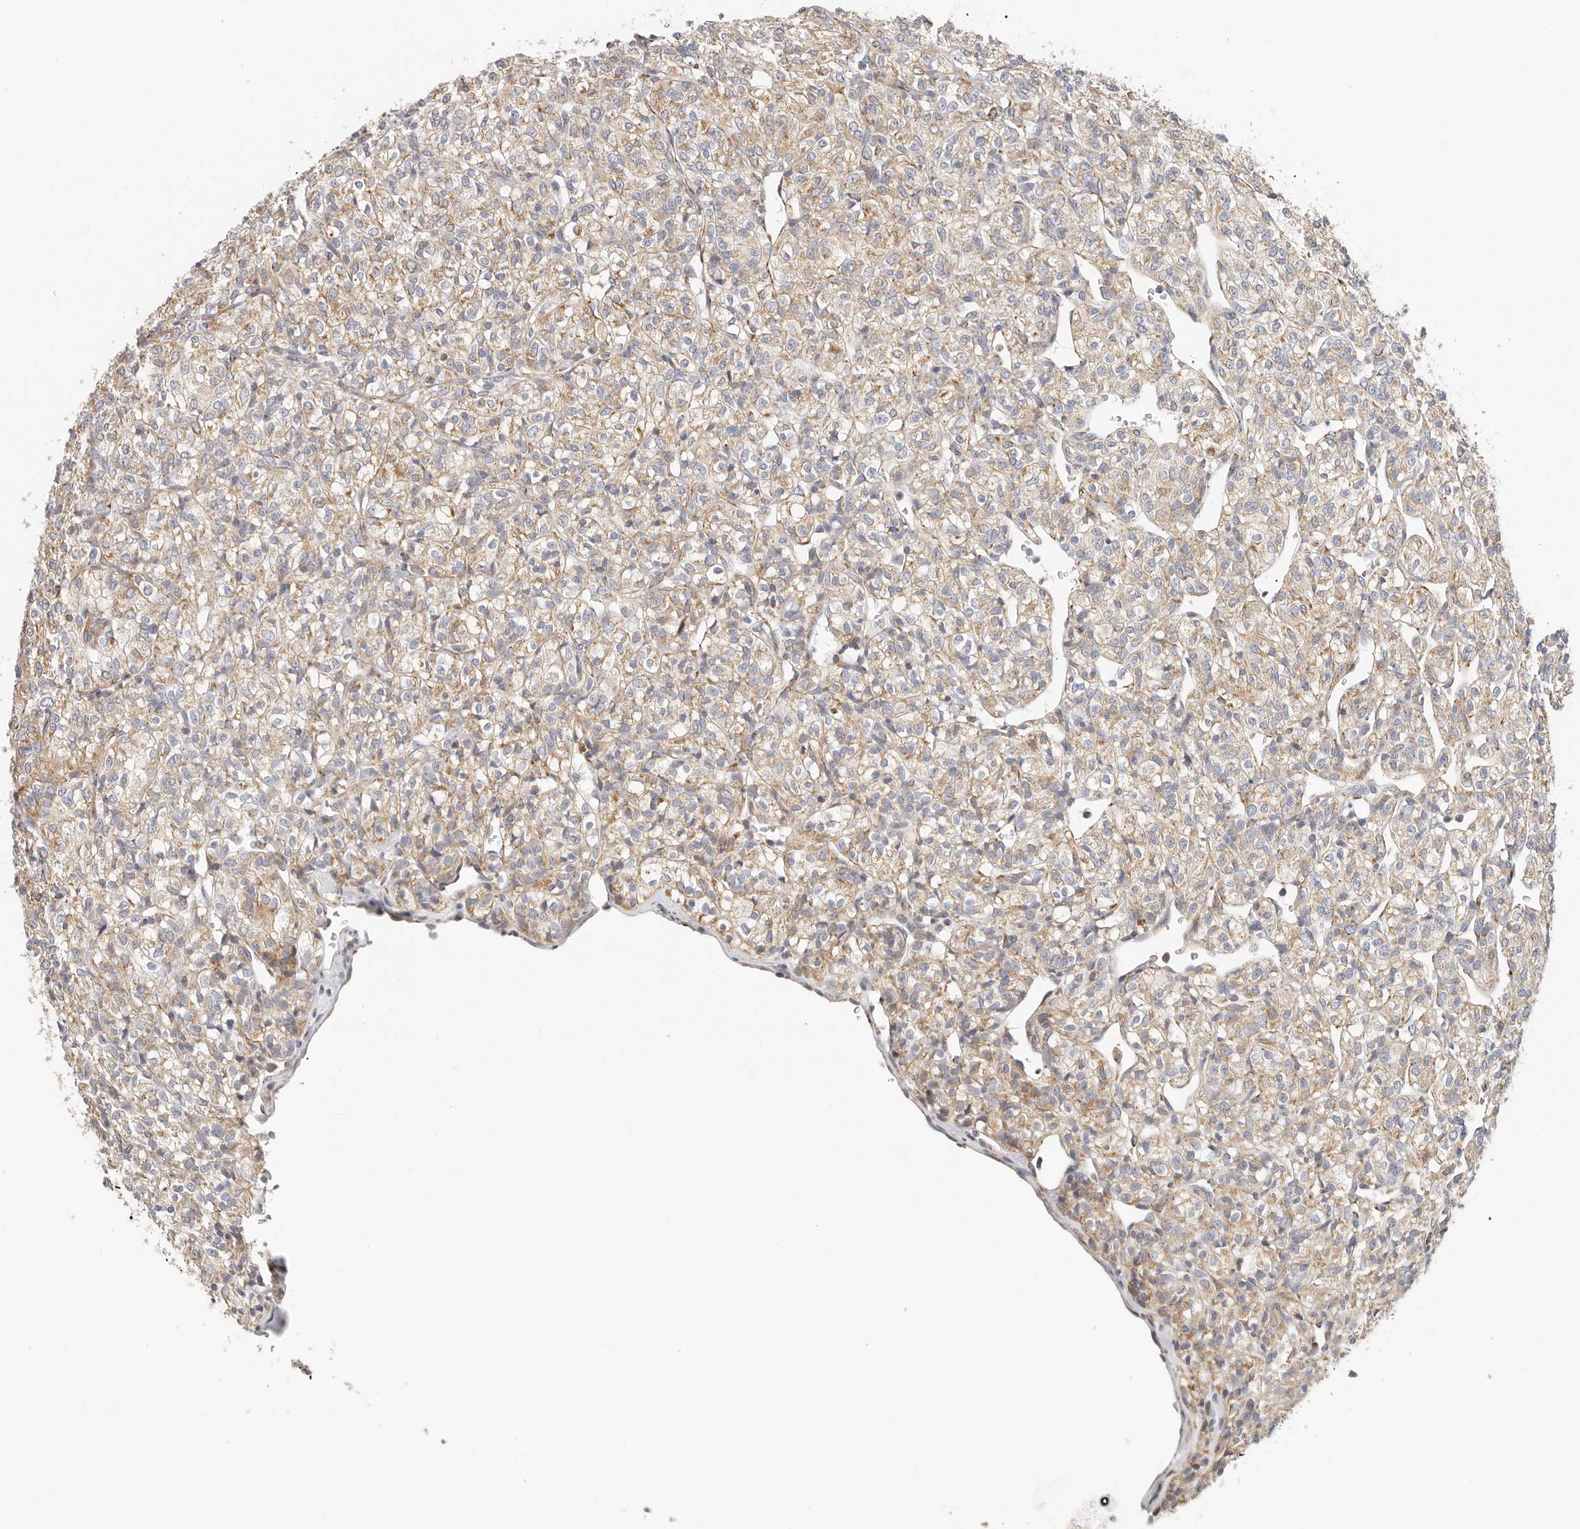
{"staining": {"intensity": "weak", "quantity": ">75%", "location": "cytoplasmic/membranous"}, "tissue": "renal cancer", "cell_type": "Tumor cells", "image_type": "cancer", "snomed": [{"axis": "morphology", "description": "Adenocarcinoma, NOS"}, {"axis": "topography", "description": "Kidney"}], "caption": "High-power microscopy captured an immunohistochemistry (IHC) micrograph of adenocarcinoma (renal), revealing weak cytoplasmic/membranous expression in about >75% of tumor cells.", "gene": "AFDN", "patient": {"sex": "male", "age": 77}}